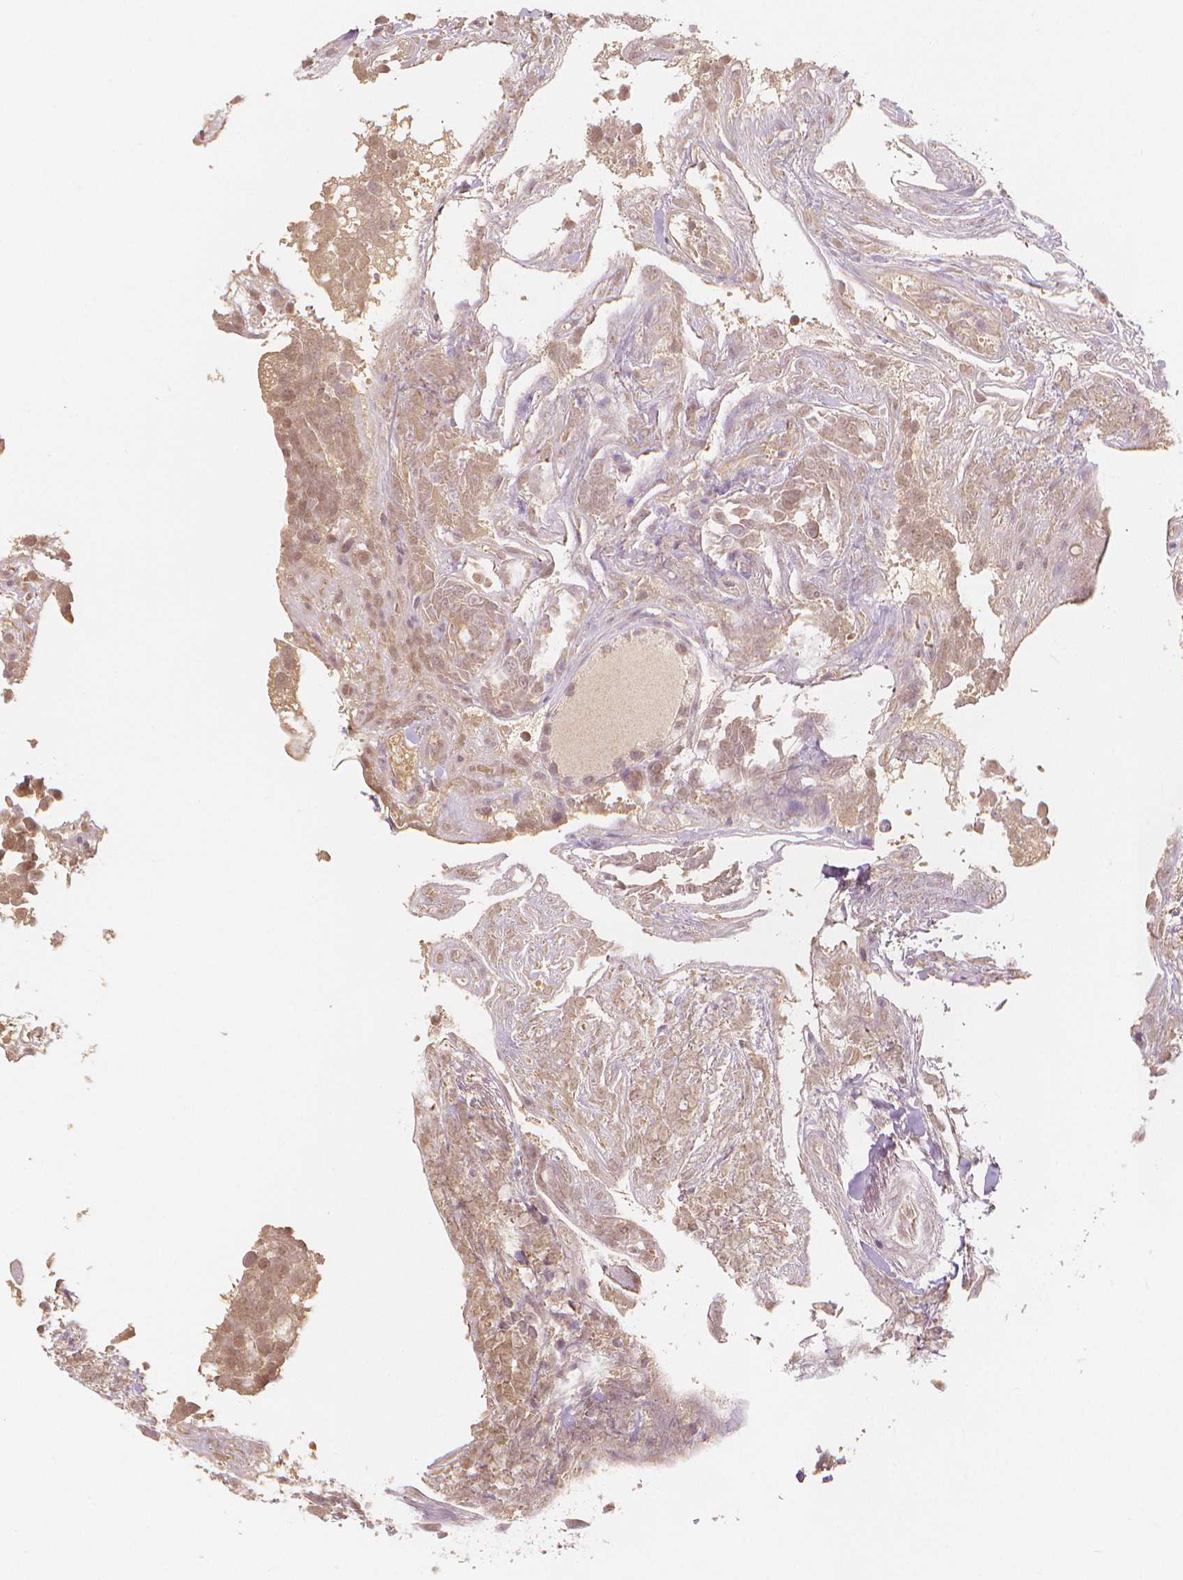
{"staining": {"intensity": "weak", "quantity": ">75%", "location": "cytoplasmic/membranous,nuclear"}, "tissue": "thyroid cancer", "cell_type": "Tumor cells", "image_type": "cancer", "snomed": [{"axis": "morphology", "description": "Papillary adenocarcinoma, NOS"}, {"axis": "topography", "description": "Thyroid gland"}], "caption": "The histopathology image exhibits staining of thyroid cancer (papillary adenocarcinoma), revealing weak cytoplasmic/membranous and nuclear protein expression (brown color) within tumor cells. The protein of interest is shown in brown color, while the nuclei are stained blue.", "gene": "APOA4", "patient": {"sex": "female", "age": 37}}